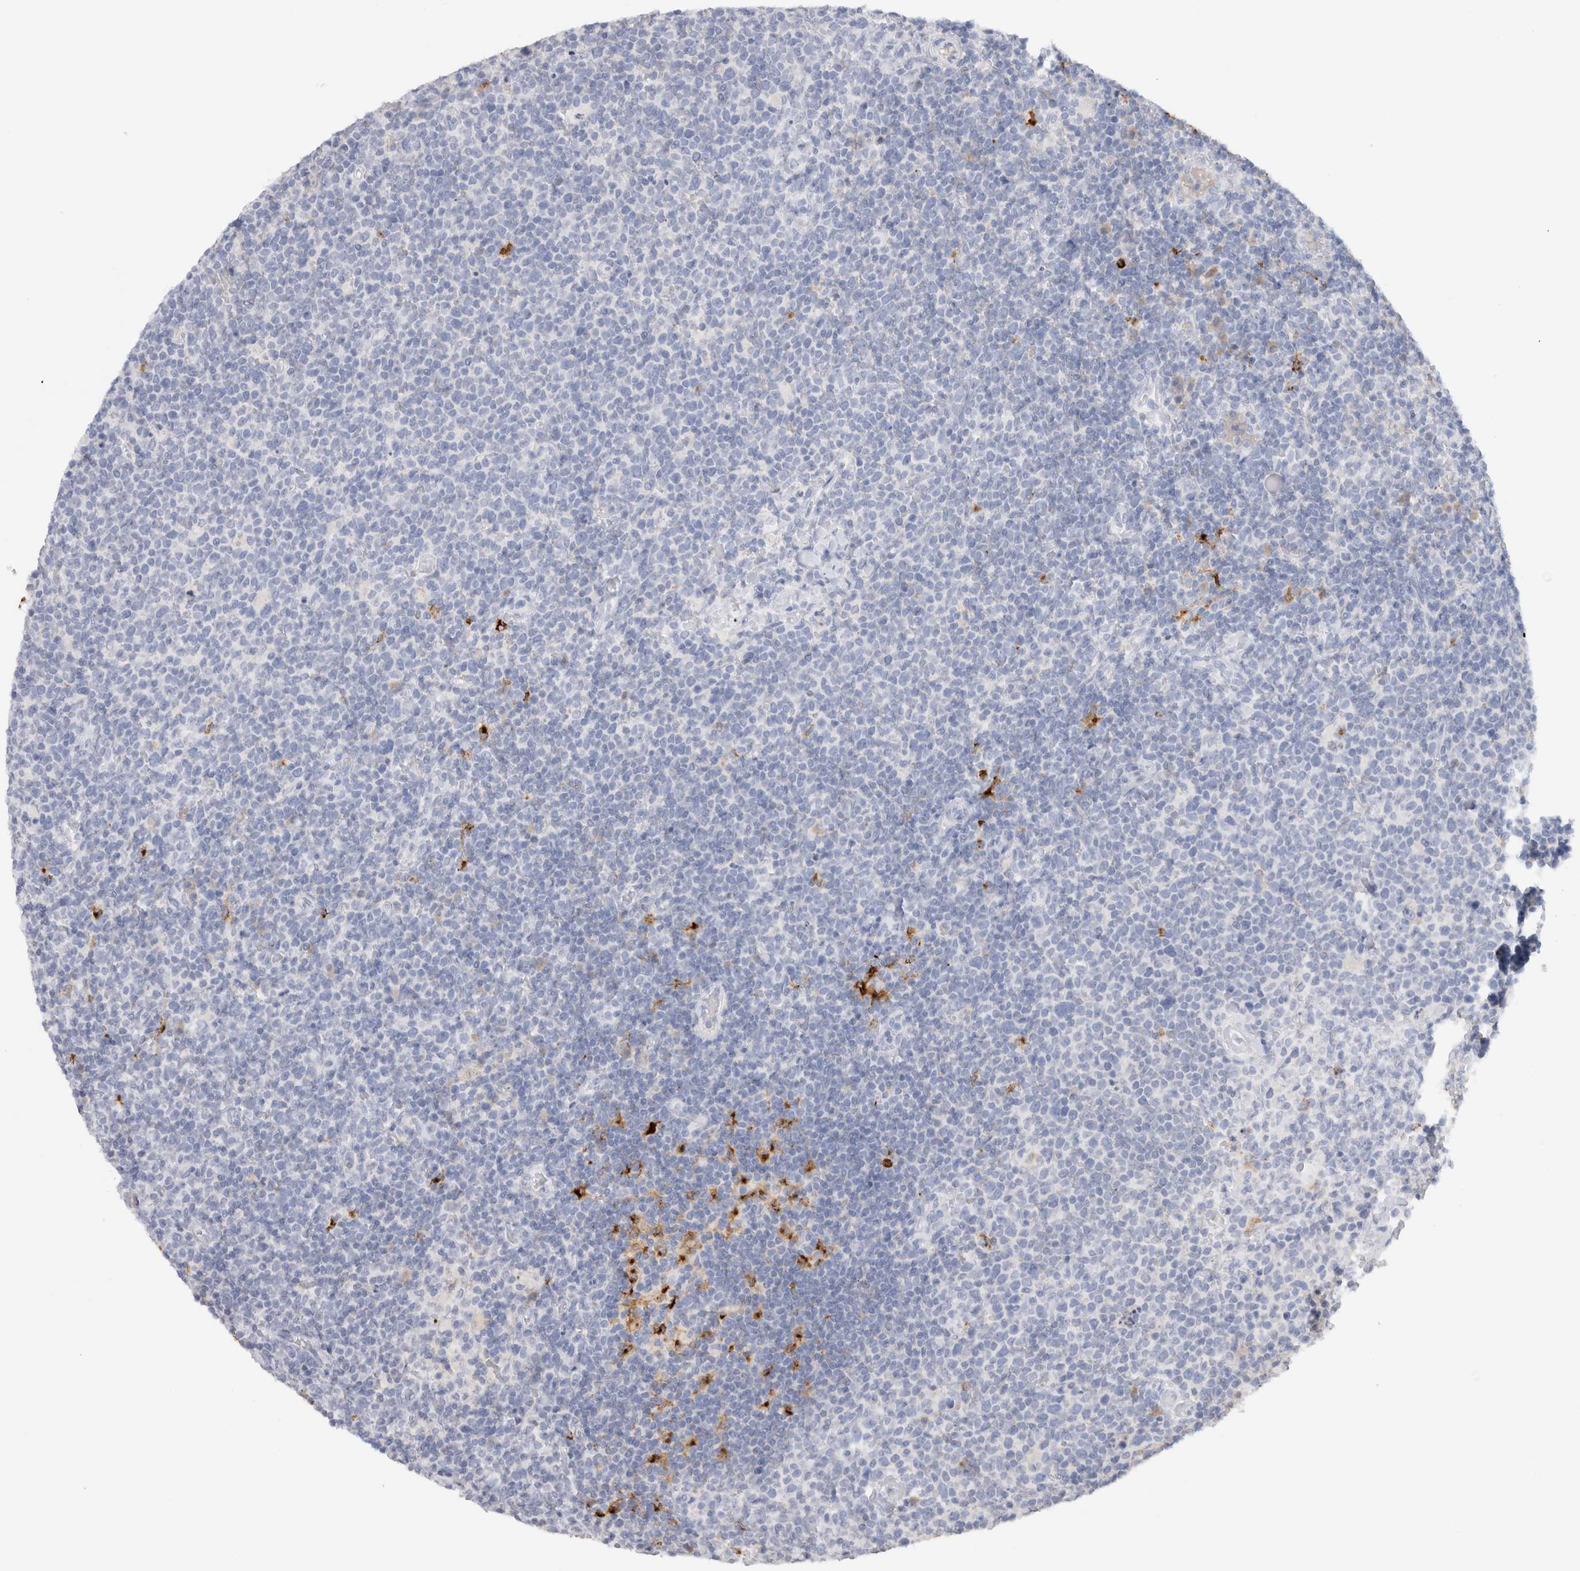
{"staining": {"intensity": "negative", "quantity": "none", "location": "none"}, "tissue": "lymphoma", "cell_type": "Tumor cells", "image_type": "cancer", "snomed": [{"axis": "morphology", "description": "Malignant lymphoma, non-Hodgkin's type, High grade"}, {"axis": "topography", "description": "Lymph node"}], "caption": "Image shows no significant protein expression in tumor cells of lymphoma. The staining is performed using DAB brown chromogen with nuclei counter-stained in using hematoxylin.", "gene": "LAMP3", "patient": {"sex": "male", "age": 61}}